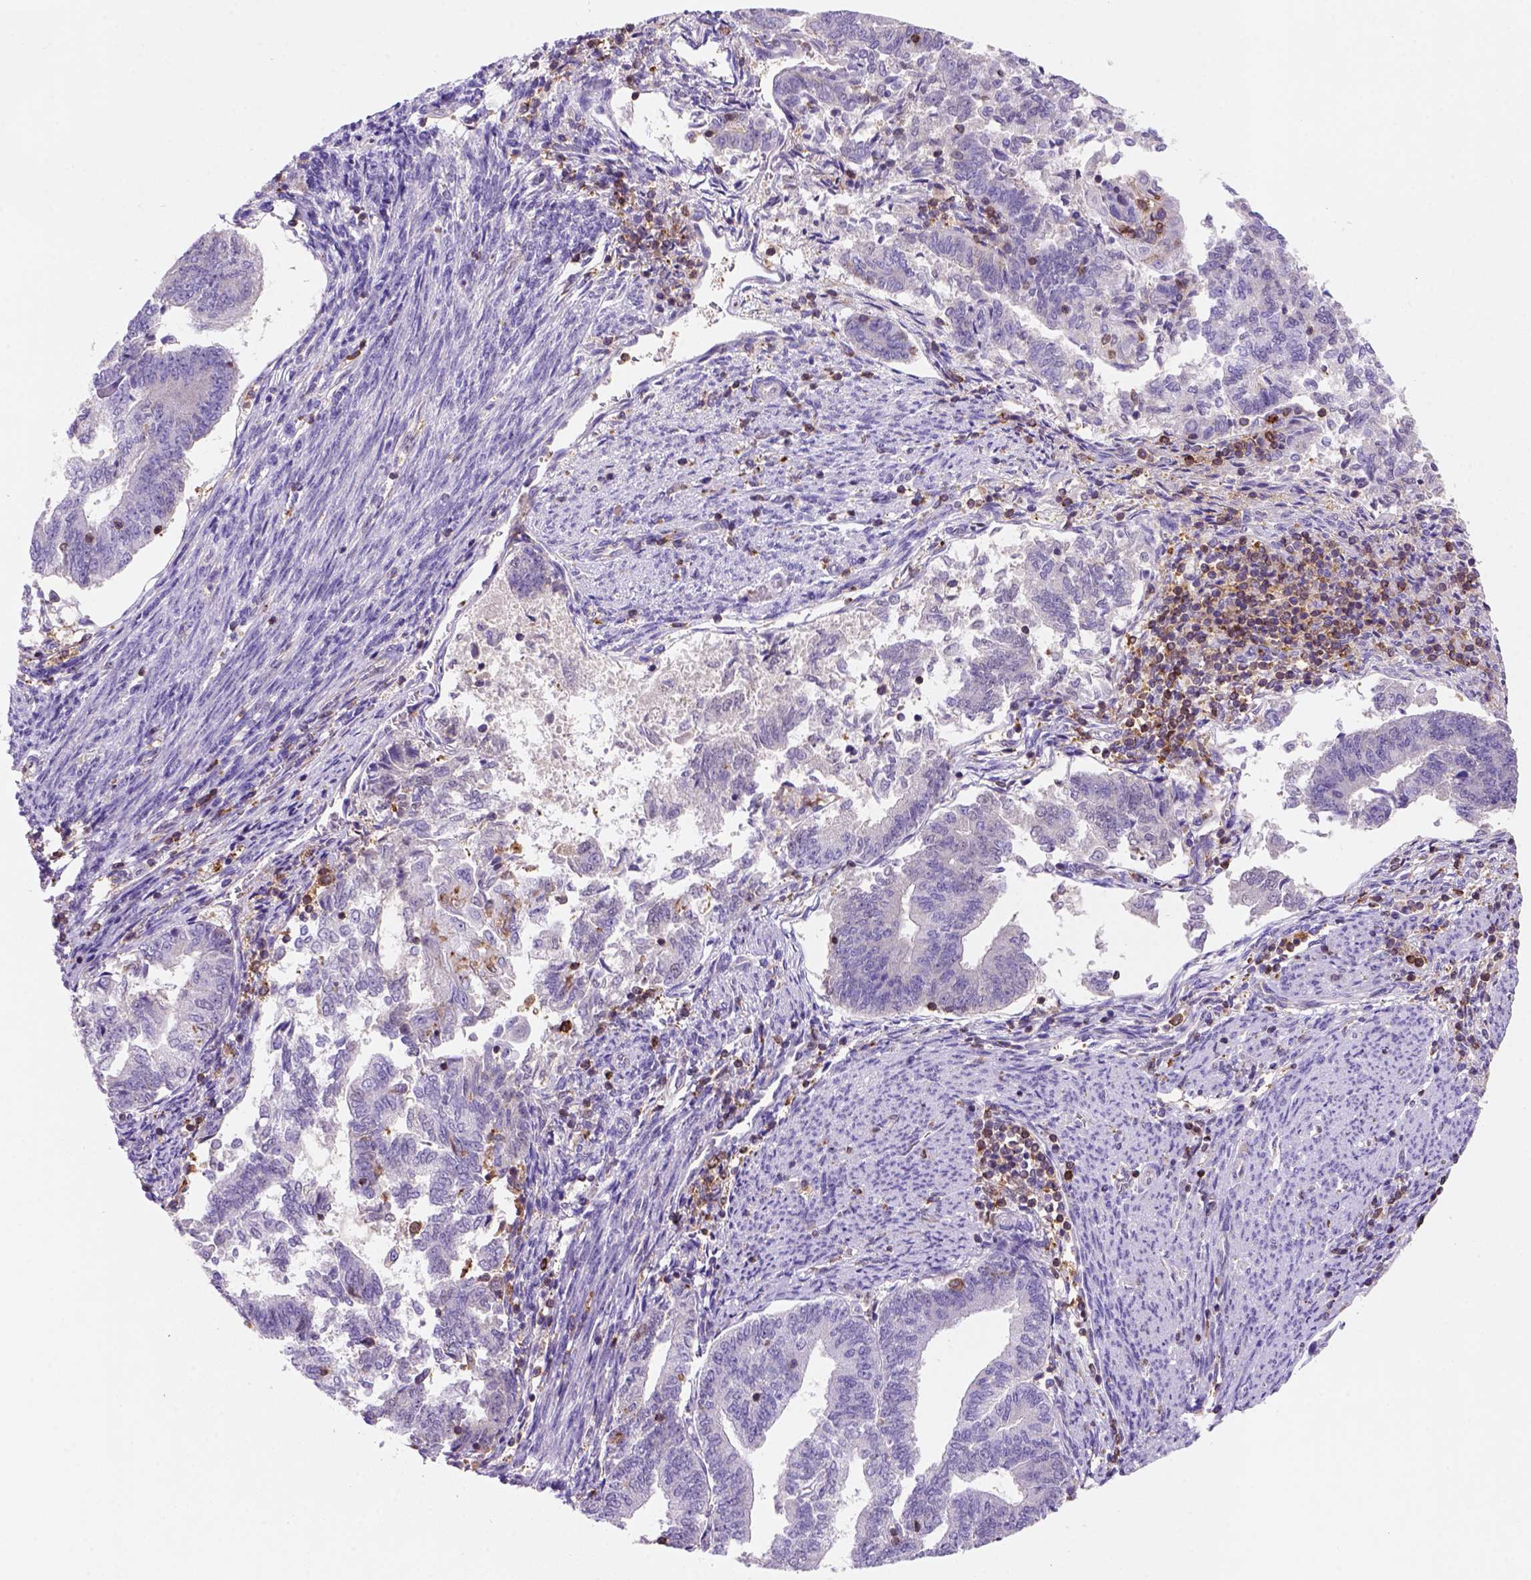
{"staining": {"intensity": "negative", "quantity": "none", "location": "none"}, "tissue": "endometrial cancer", "cell_type": "Tumor cells", "image_type": "cancer", "snomed": [{"axis": "morphology", "description": "Adenocarcinoma, NOS"}, {"axis": "topography", "description": "Endometrium"}], "caption": "There is no significant staining in tumor cells of endometrial adenocarcinoma.", "gene": "INPP5D", "patient": {"sex": "female", "age": 65}}